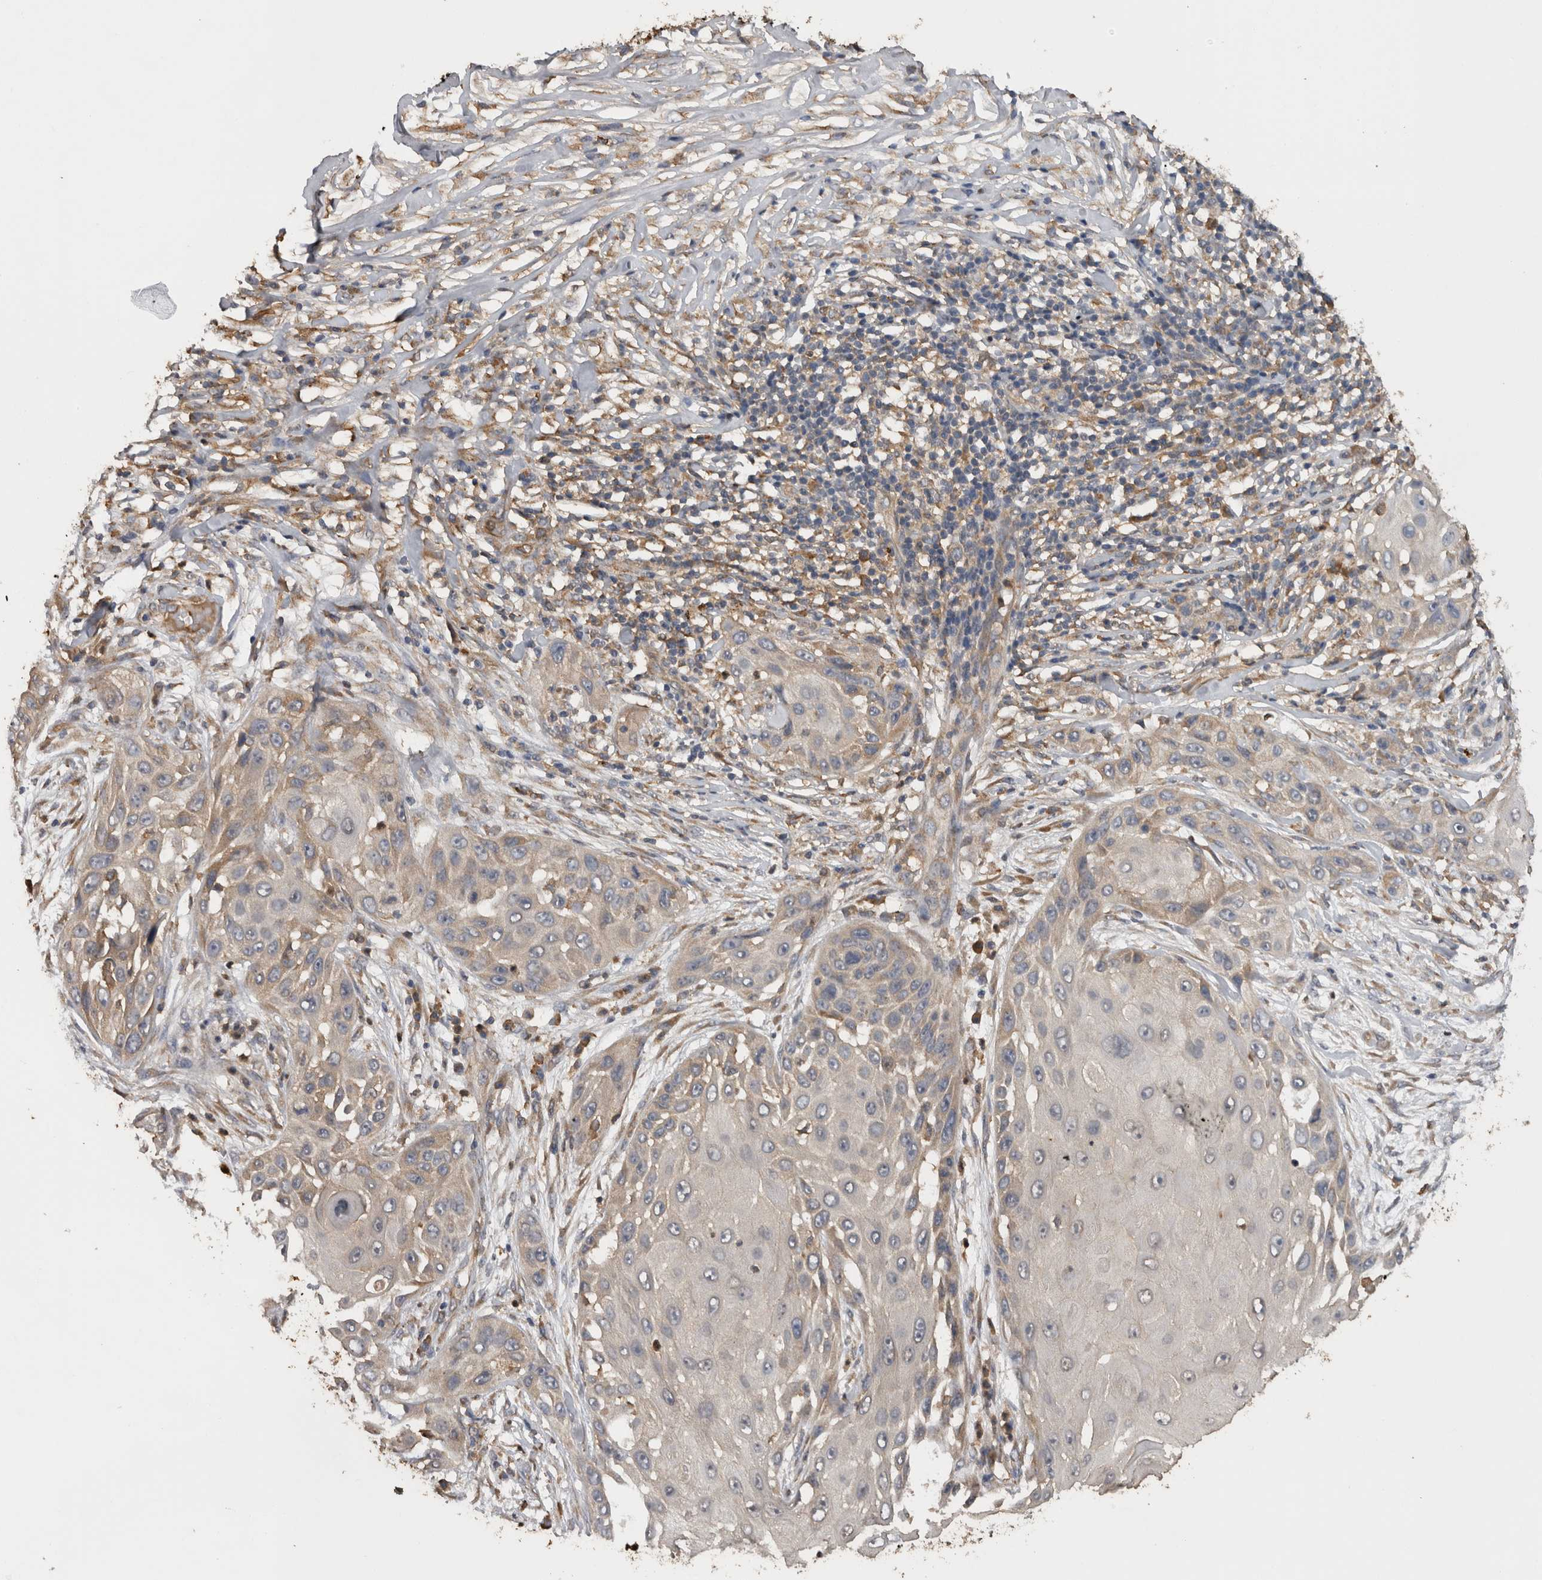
{"staining": {"intensity": "negative", "quantity": "none", "location": "none"}, "tissue": "skin cancer", "cell_type": "Tumor cells", "image_type": "cancer", "snomed": [{"axis": "morphology", "description": "Squamous cell carcinoma, NOS"}, {"axis": "topography", "description": "Skin"}], "caption": "Skin cancer stained for a protein using immunohistochemistry (IHC) displays no staining tumor cells.", "gene": "TMED7", "patient": {"sex": "female", "age": 44}}